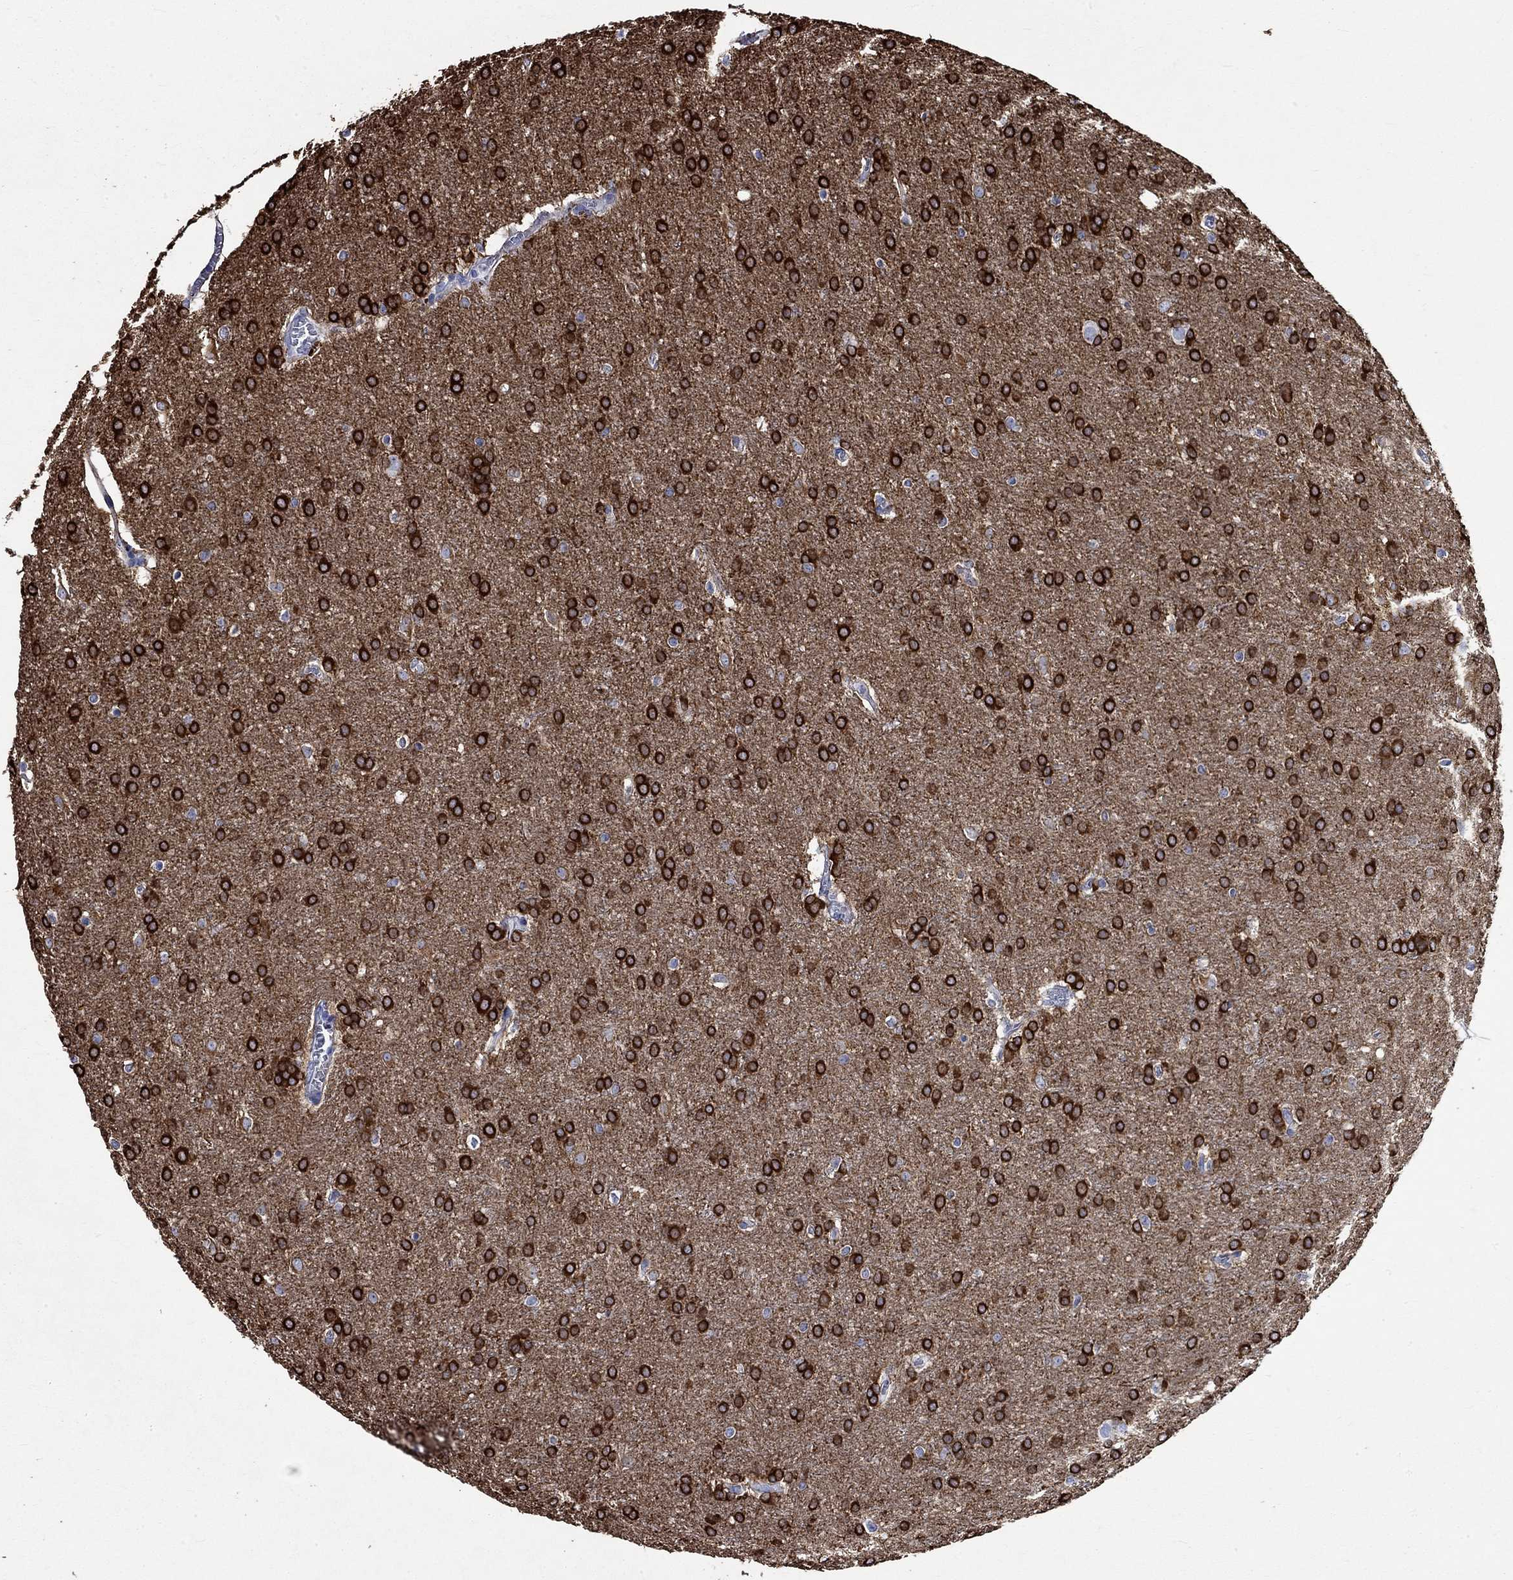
{"staining": {"intensity": "strong", "quantity": ">75%", "location": "cytoplasmic/membranous"}, "tissue": "glioma", "cell_type": "Tumor cells", "image_type": "cancer", "snomed": [{"axis": "morphology", "description": "Glioma, malignant, Low grade"}, {"axis": "topography", "description": "Brain"}], "caption": "Immunohistochemistry (IHC) staining of glioma, which demonstrates high levels of strong cytoplasmic/membranous expression in about >75% of tumor cells indicating strong cytoplasmic/membranous protein staining. The staining was performed using DAB (brown) for protein detection and nuclei were counterstained in hematoxylin (blue).", "gene": "CRYAB", "patient": {"sex": "female", "age": 32}}